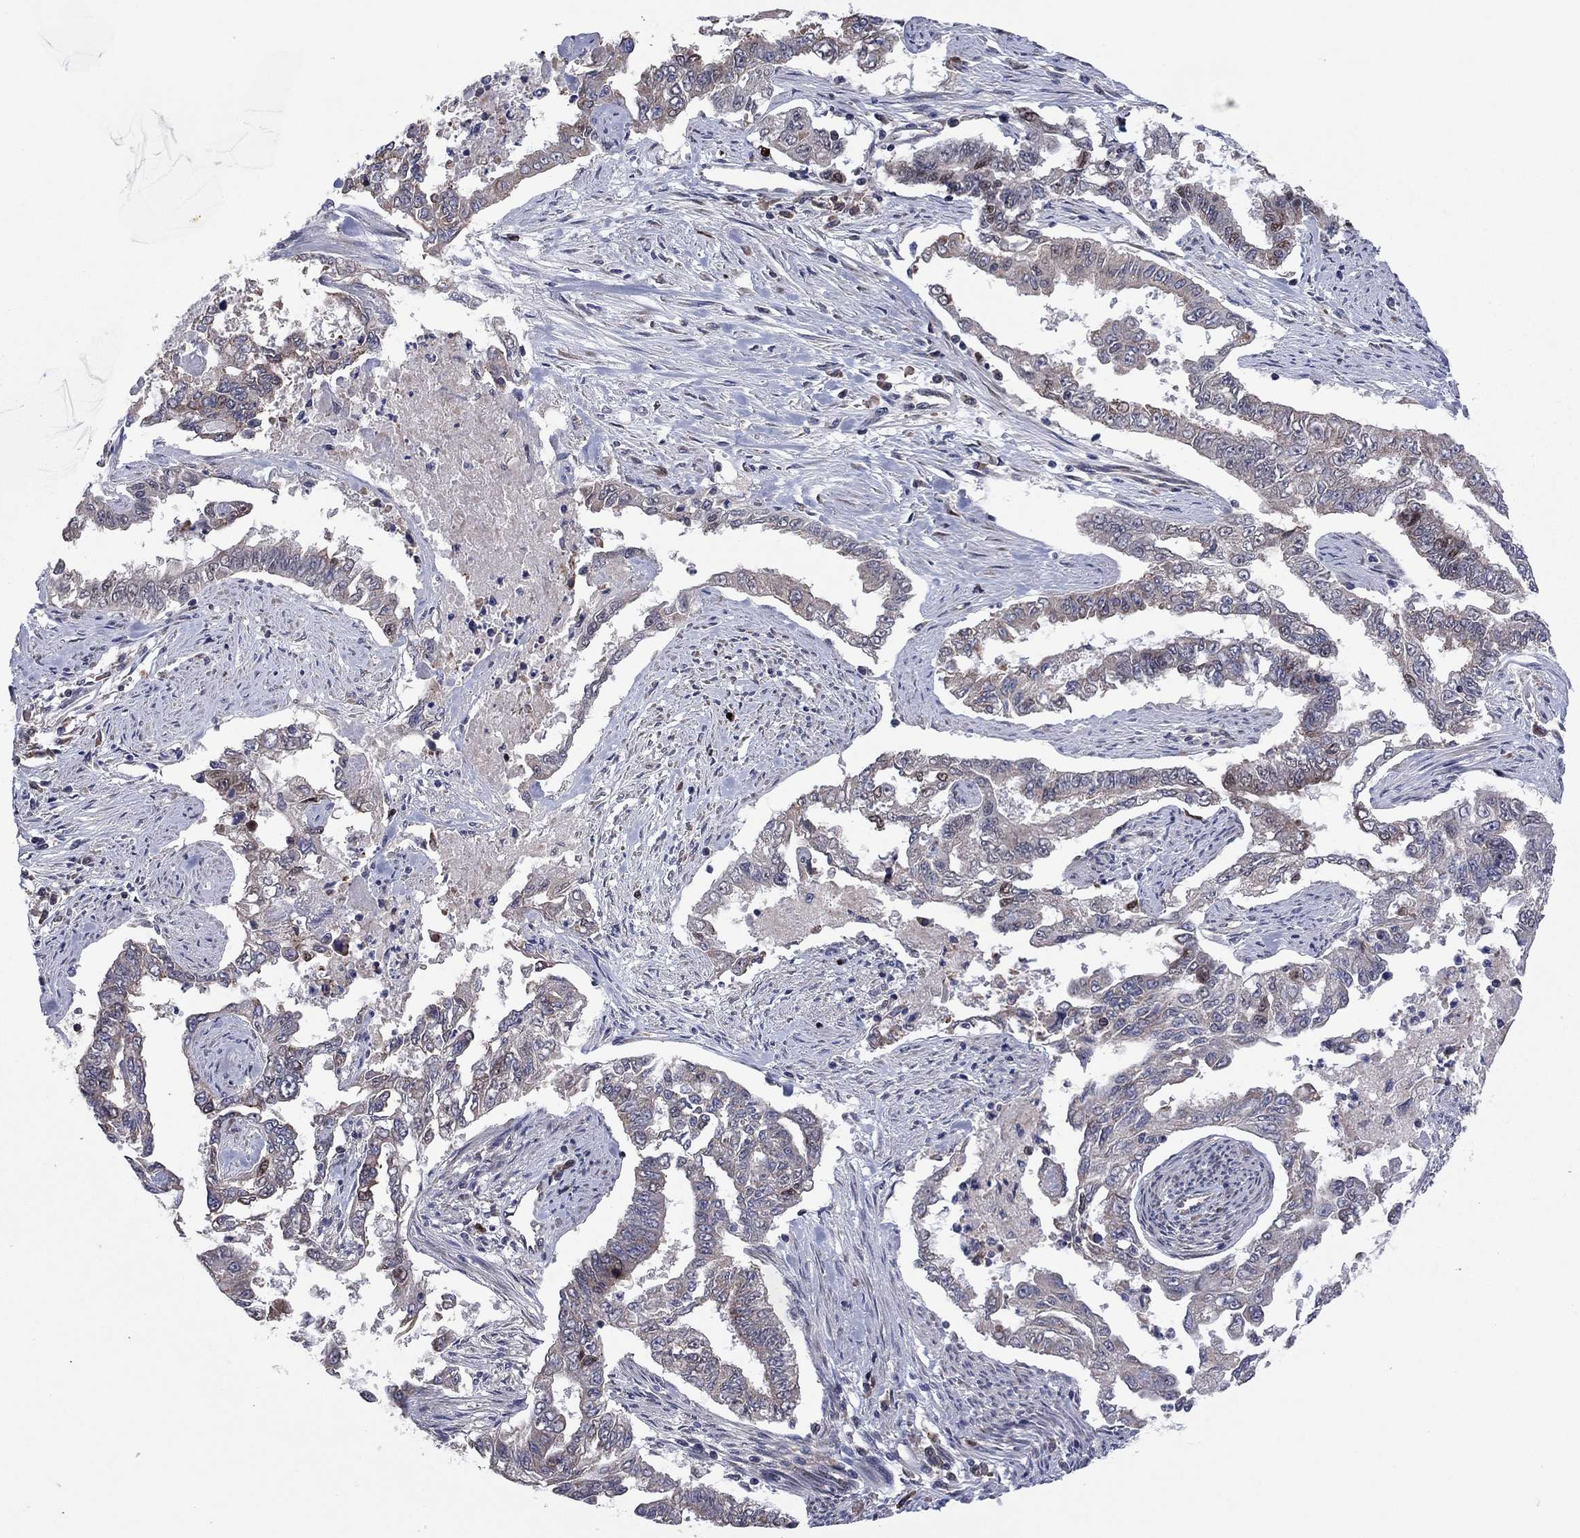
{"staining": {"intensity": "moderate", "quantity": "<25%", "location": "nuclear"}, "tissue": "endometrial cancer", "cell_type": "Tumor cells", "image_type": "cancer", "snomed": [{"axis": "morphology", "description": "Adenocarcinoma, NOS"}, {"axis": "topography", "description": "Uterus"}], "caption": "Endometrial cancer was stained to show a protein in brown. There is low levels of moderate nuclear expression in about <25% of tumor cells. (DAB (3,3'-diaminobenzidine) = brown stain, brightfield microscopy at high magnification).", "gene": "CDCA5", "patient": {"sex": "female", "age": 59}}